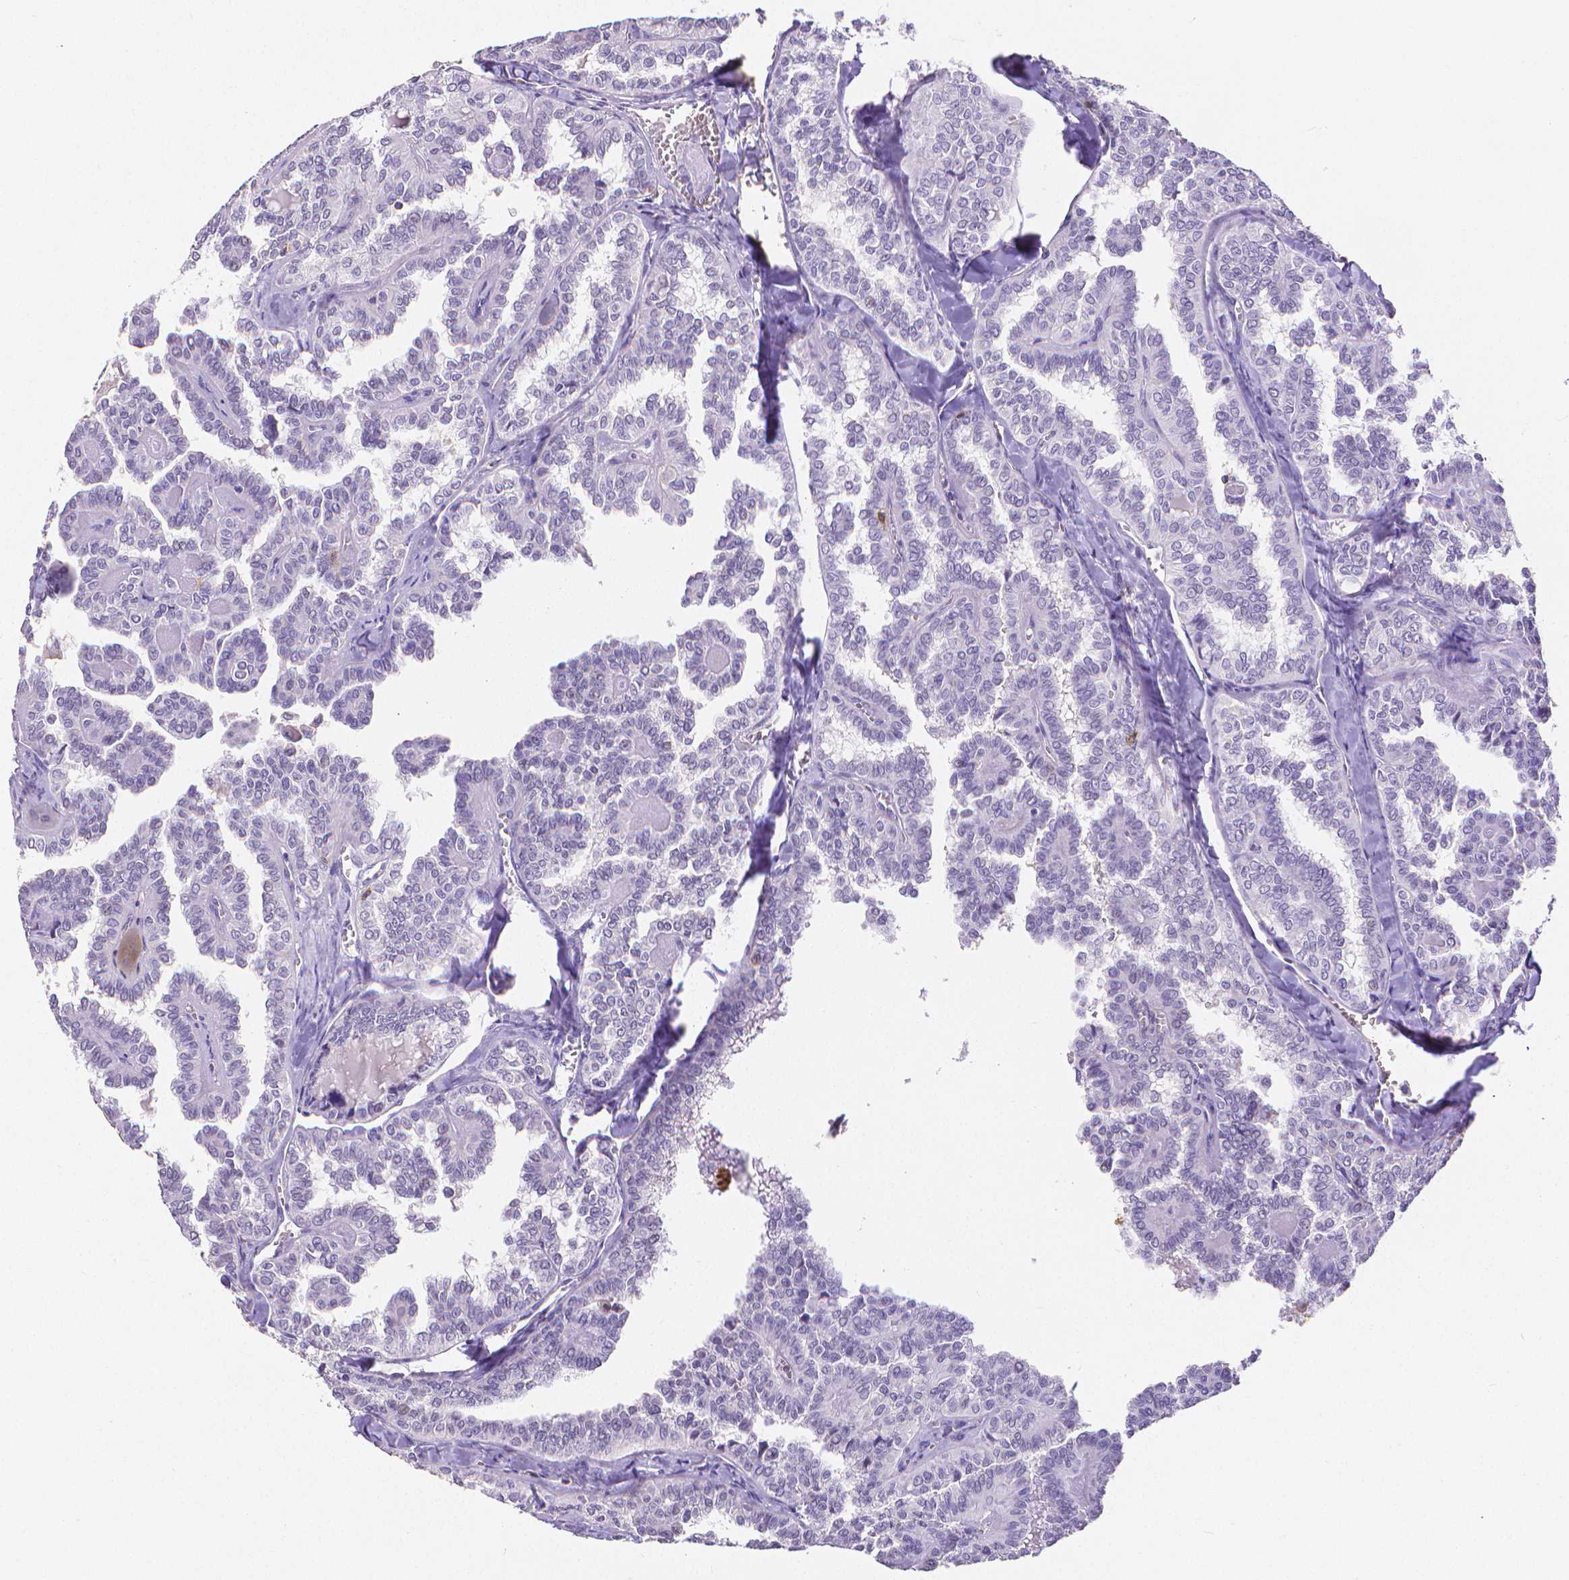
{"staining": {"intensity": "negative", "quantity": "none", "location": "none"}, "tissue": "thyroid cancer", "cell_type": "Tumor cells", "image_type": "cancer", "snomed": [{"axis": "morphology", "description": "Papillary adenocarcinoma, NOS"}, {"axis": "topography", "description": "Thyroid gland"}], "caption": "IHC histopathology image of human papillary adenocarcinoma (thyroid) stained for a protein (brown), which reveals no positivity in tumor cells. (DAB (3,3'-diaminobenzidine) immunohistochemistry (IHC) visualized using brightfield microscopy, high magnification).", "gene": "CD4", "patient": {"sex": "female", "age": 41}}